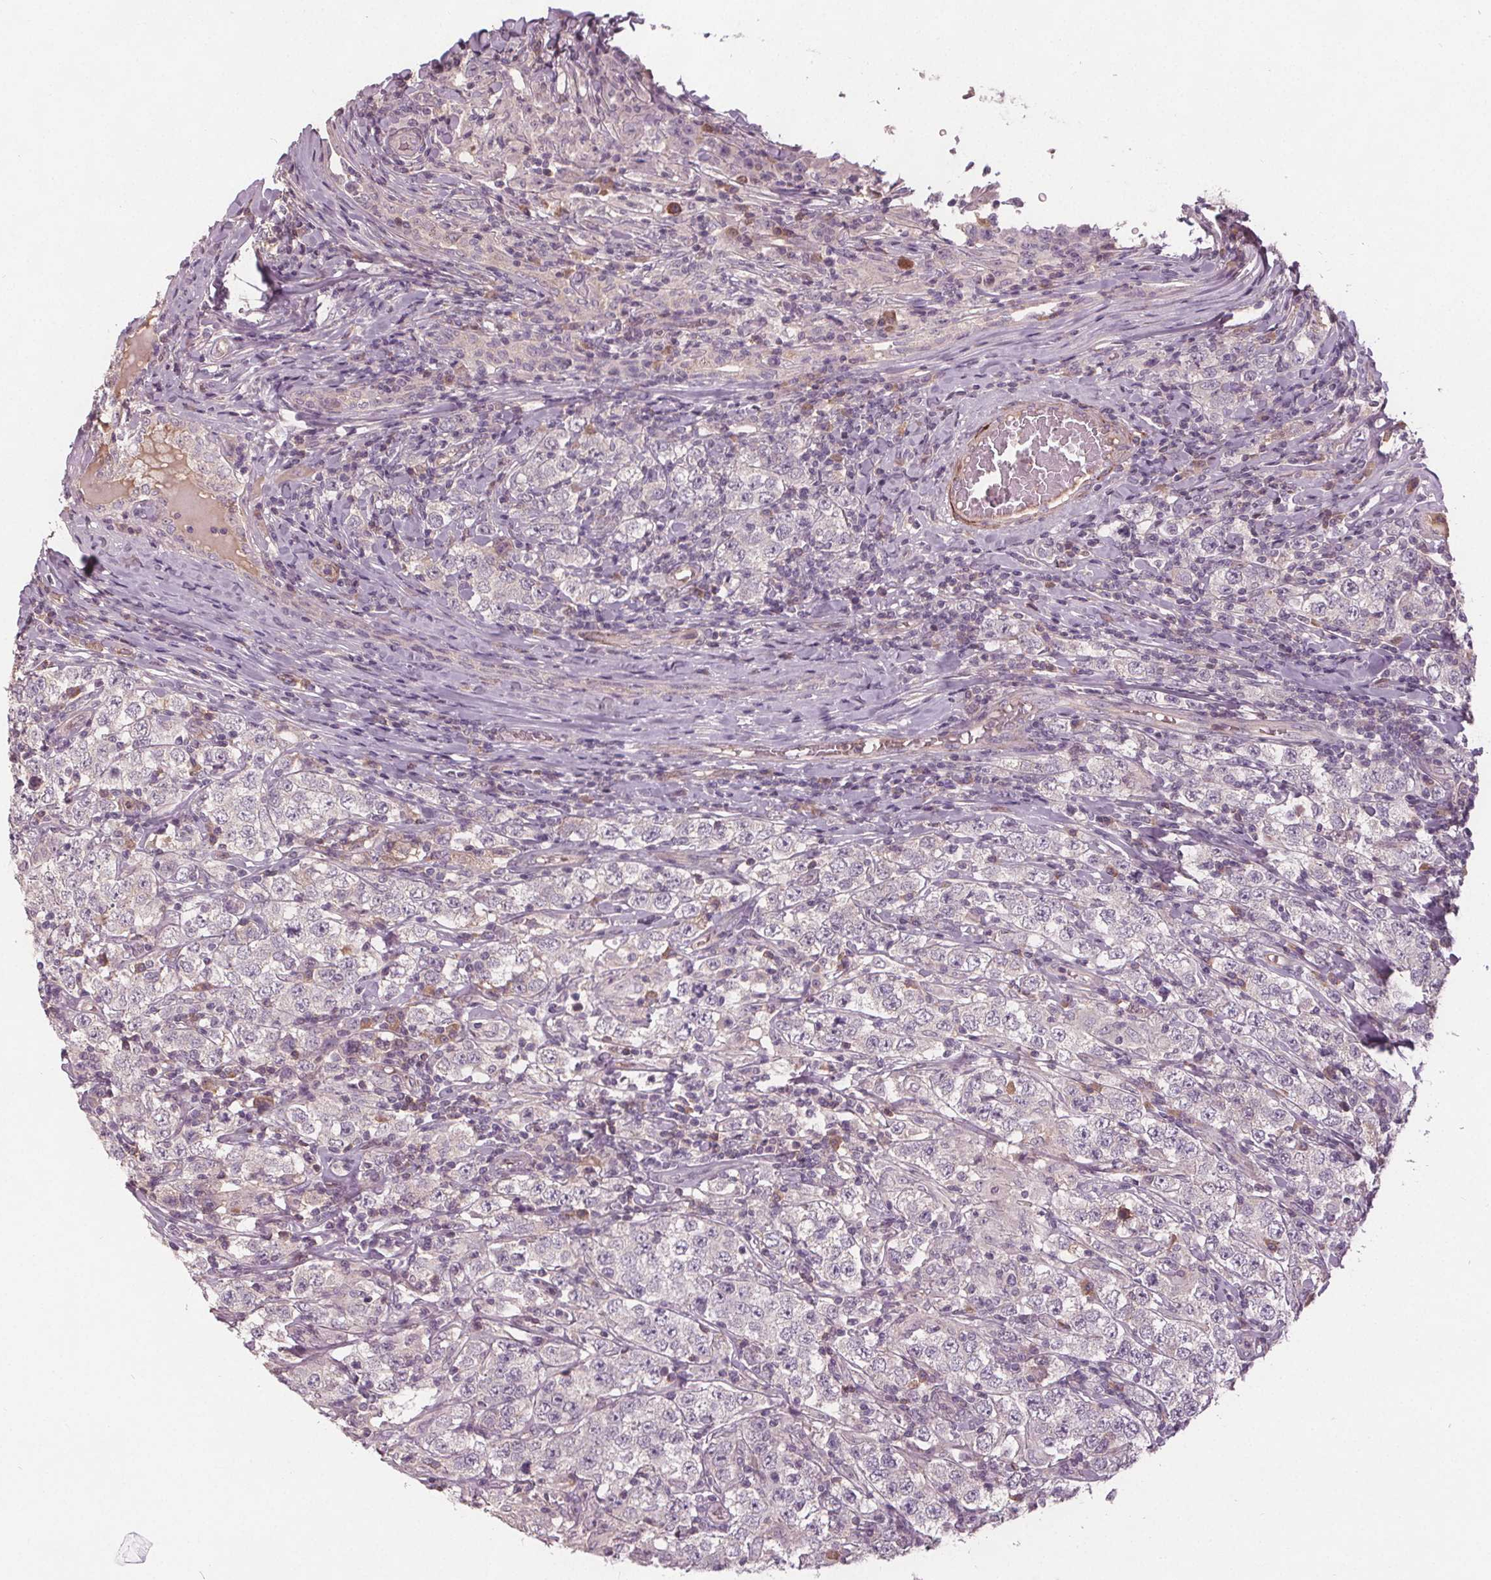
{"staining": {"intensity": "negative", "quantity": "none", "location": "none"}, "tissue": "testis cancer", "cell_type": "Tumor cells", "image_type": "cancer", "snomed": [{"axis": "morphology", "description": "Seminoma, NOS"}, {"axis": "morphology", "description": "Carcinoma, Embryonal, NOS"}, {"axis": "topography", "description": "Testis"}], "caption": "A micrograph of testis cancer (embryonal carcinoma) stained for a protein displays no brown staining in tumor cells.", "gene": "PDGFD", "patient": {"sex": "male", "age": 41}}